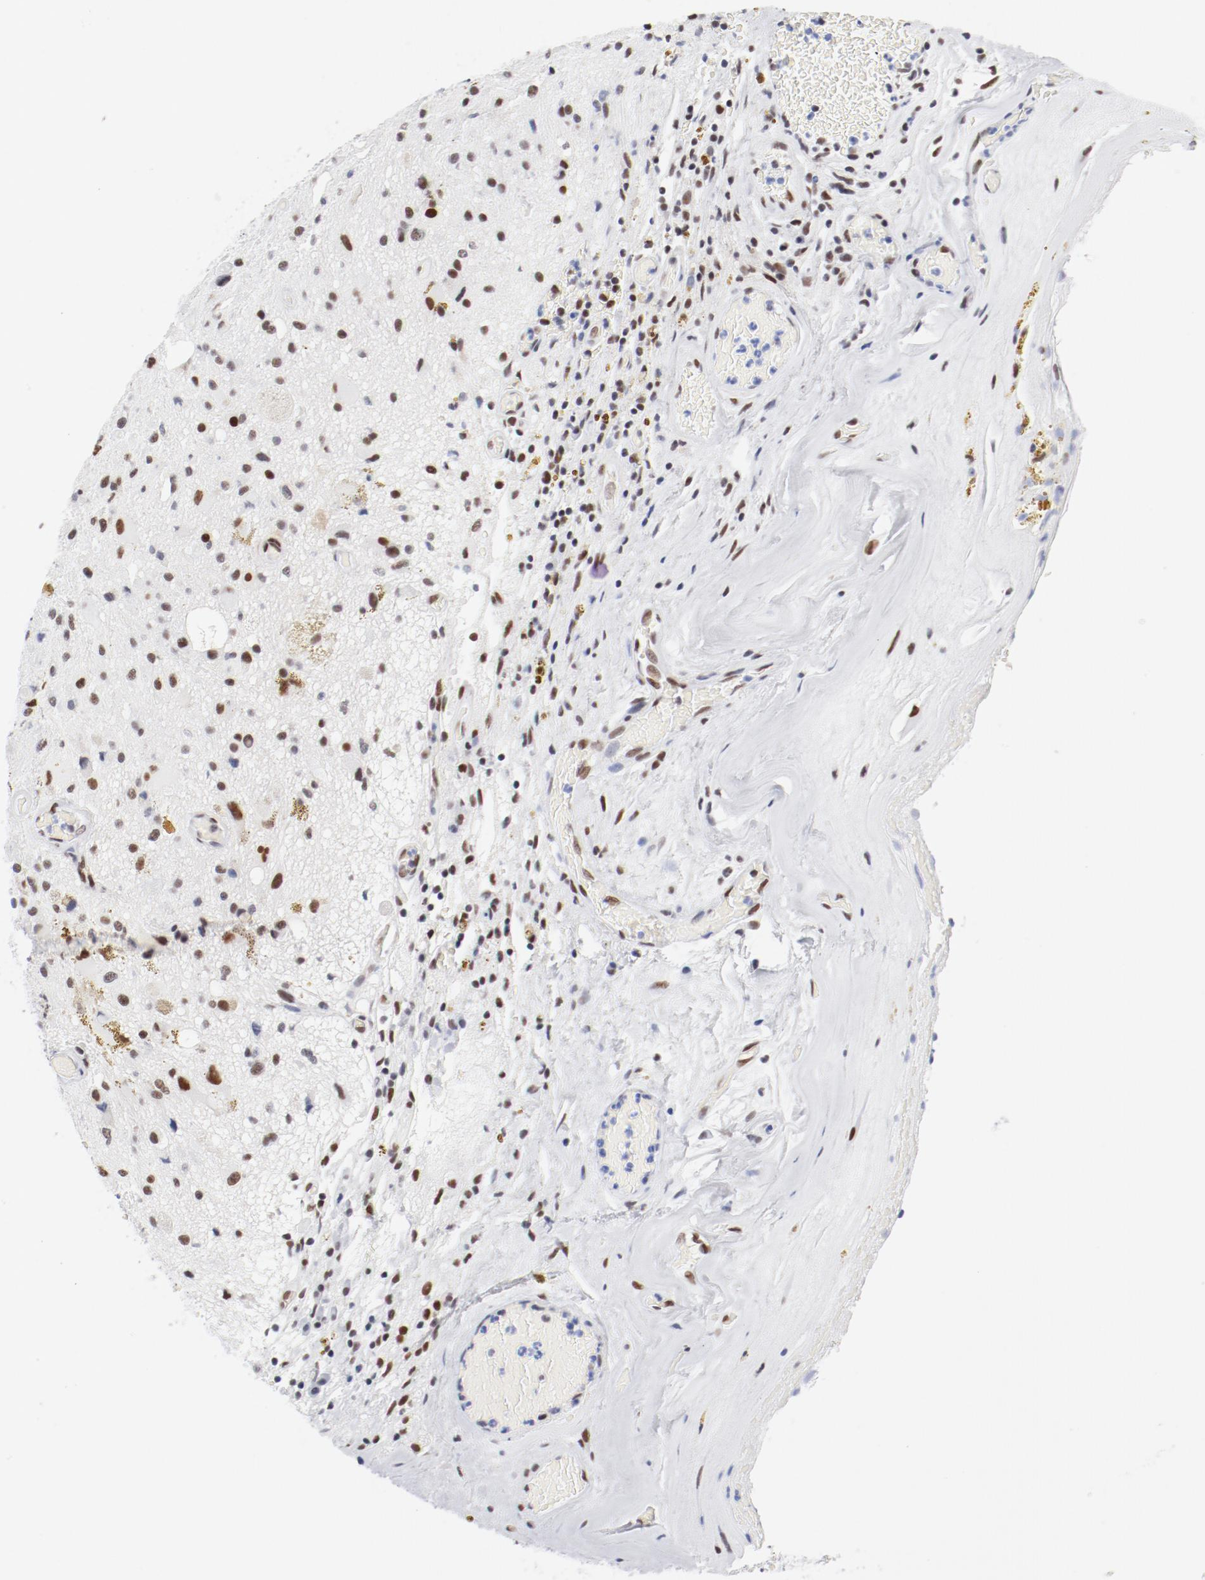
{"staining": {"intensity": "moderate", "quantity": "25%-75%", "location": "nuclear"}, "tissue": "glioma", "cell_type": "Tumor cells", "image_type": "cancer", "snomed": [{"axis": "morphology", "description": "Glioma, malignant, Low grade"}, {"axis": "topography", "description": "Brain"}], "caption": "The photomicrograph reveals immunohistochemical staining of glioma. There is moderate nuclear expression is appreciated in about 25%-75% of tumor cells.", "gene": "ATF2", "patient": {"sex": "male", "age": 58}}